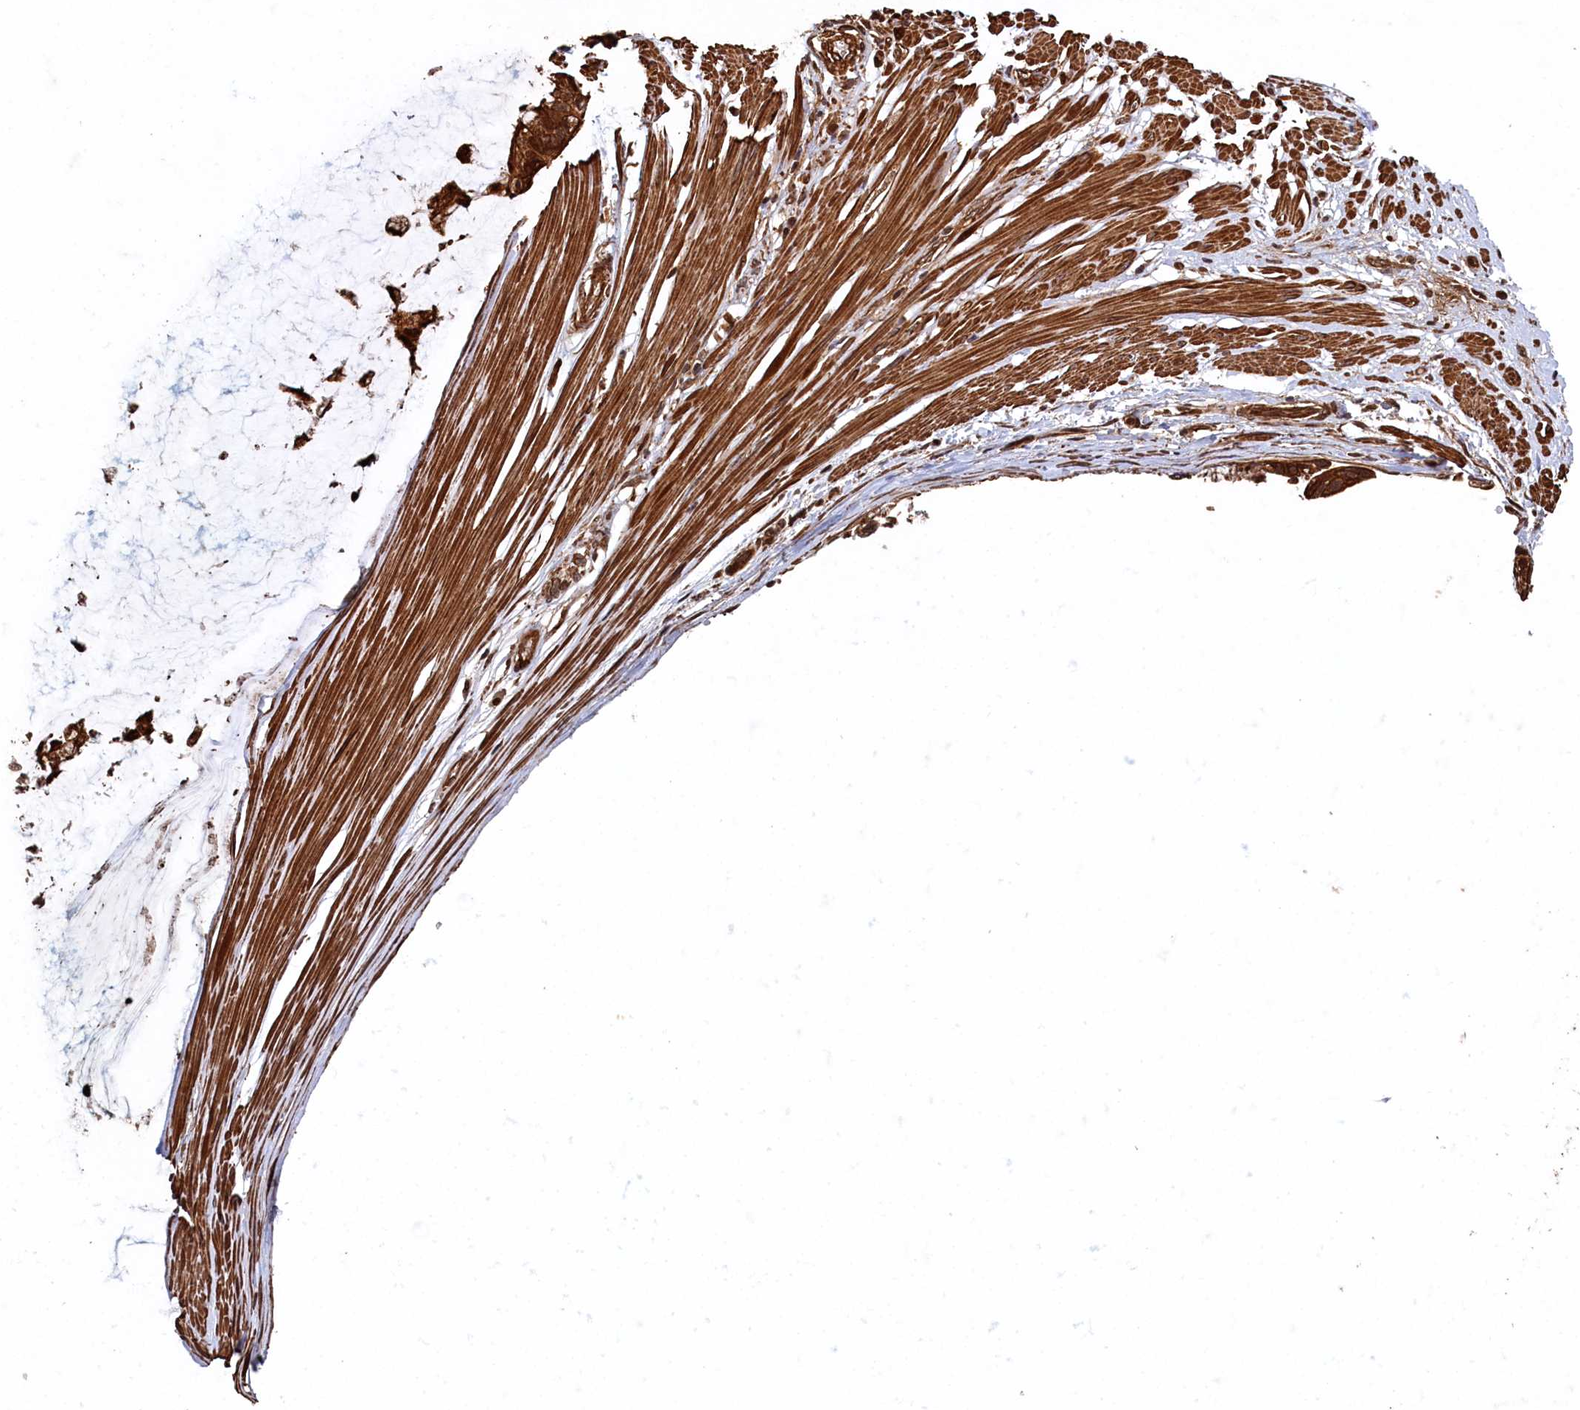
{"staining": {"intensity": "moderate", "quantity": ">75%", "location": "cytoplasmic/membranous"}, "tissue": "ovarian cancer", "cell_type": "Tumor cells", "image_type": "cancer", "snomed": [{"axis": "morphology", "description": "Cystadenocarcinoma, mucinous, NOS"}, {"axis": "topography", "description": "Ovary"}], "caption": "Immunohistochemistry (IHC) image of ovarian mucinous cystadenocarcinoma stained for a protein (brown), which shows medium levels of moderate cytoplasmic/membranous positivity in approximately >75% of tumor cells.", "gene": "PIGN", "patient": {"sex": "female", "age": 39}}